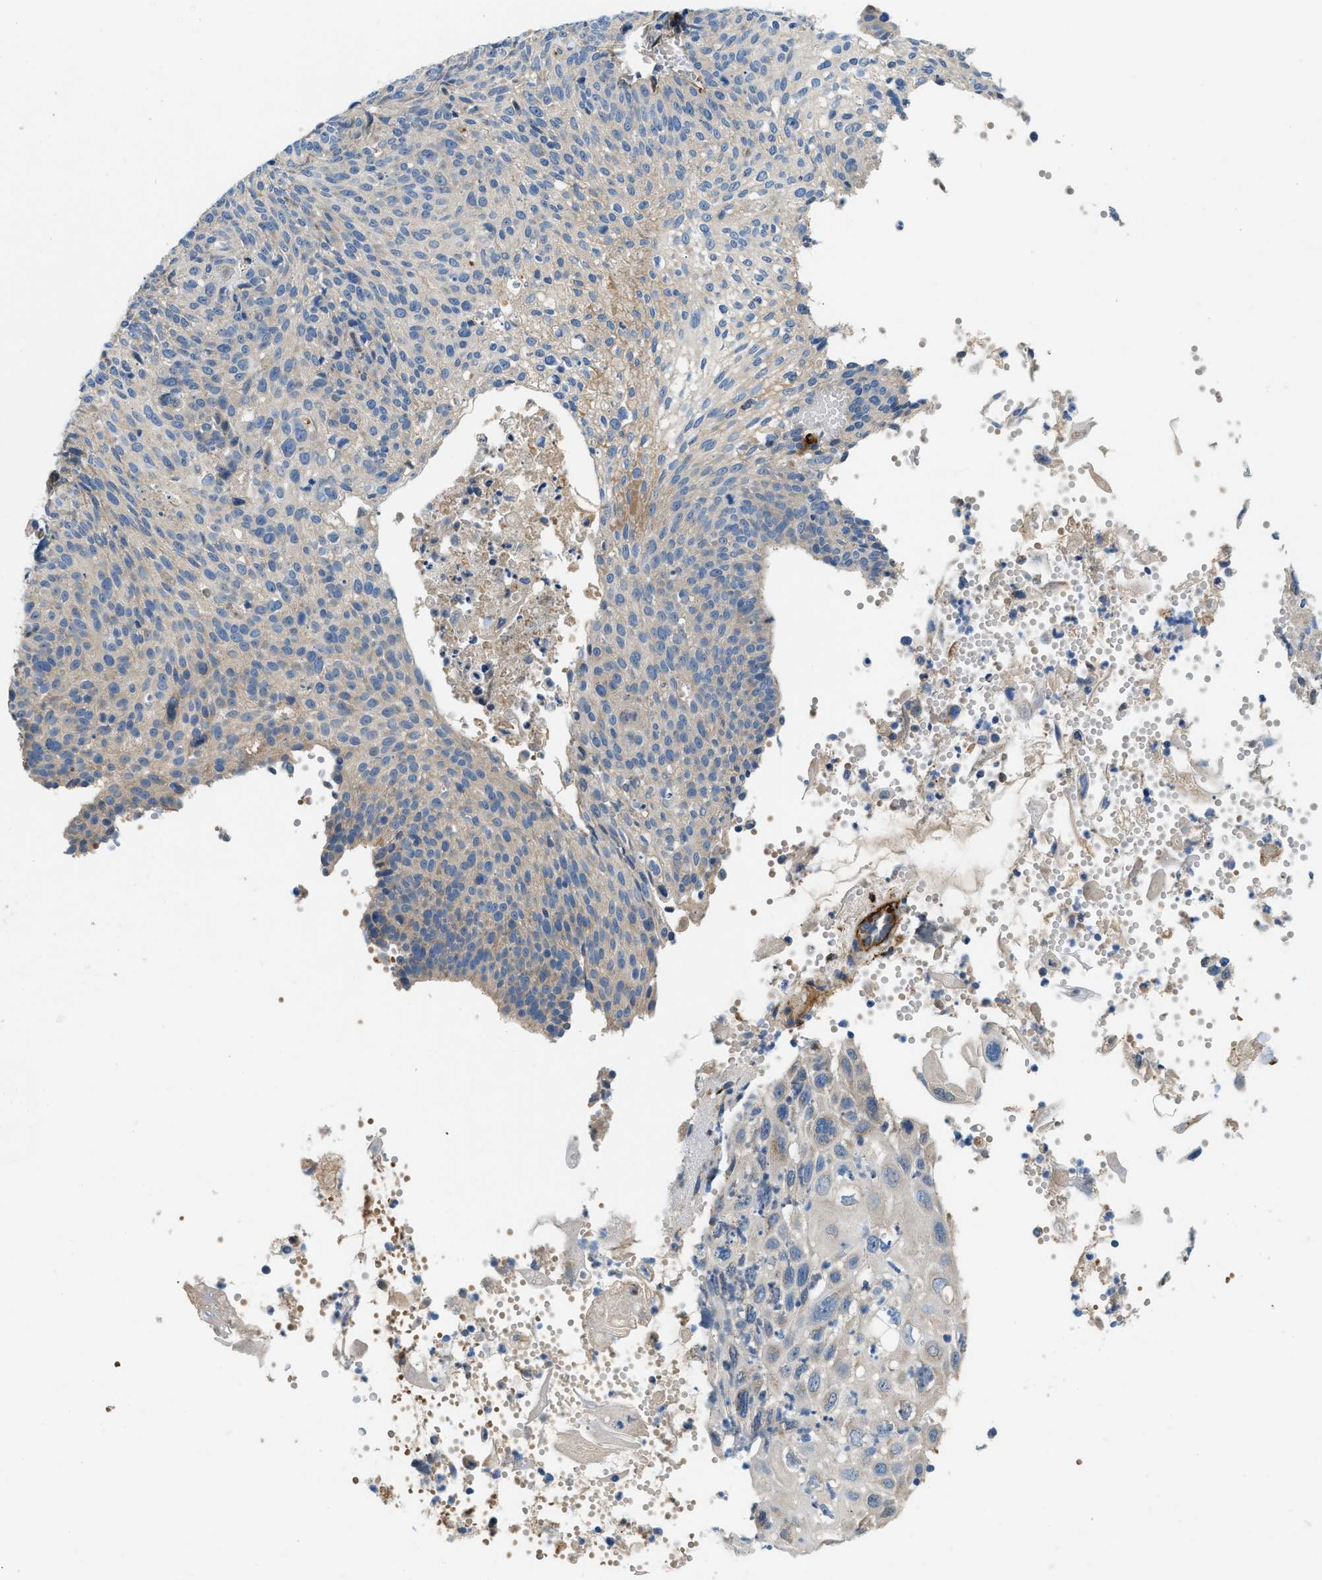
{"staining": {"intensity": "negative", "quantity": "none", "location": "none"}, "tissue": "cervical cancer", "cell_type": "Tumor cells", "image_type": "cancer", "snomed": [{"axis": "morphology", "description": "Squamous cell carcinoma, NOS"}, {"axis": "topography", "description": "Cervix"}], "caption": "DAB (3,3'-diaminobenzidine) immunohistochemical staining of squamous cell carcinoma (cervical) reveals no significant staining in tumor cells.", "gene": "COL15A1", "patient": {"sex": "female", "age": 70}}